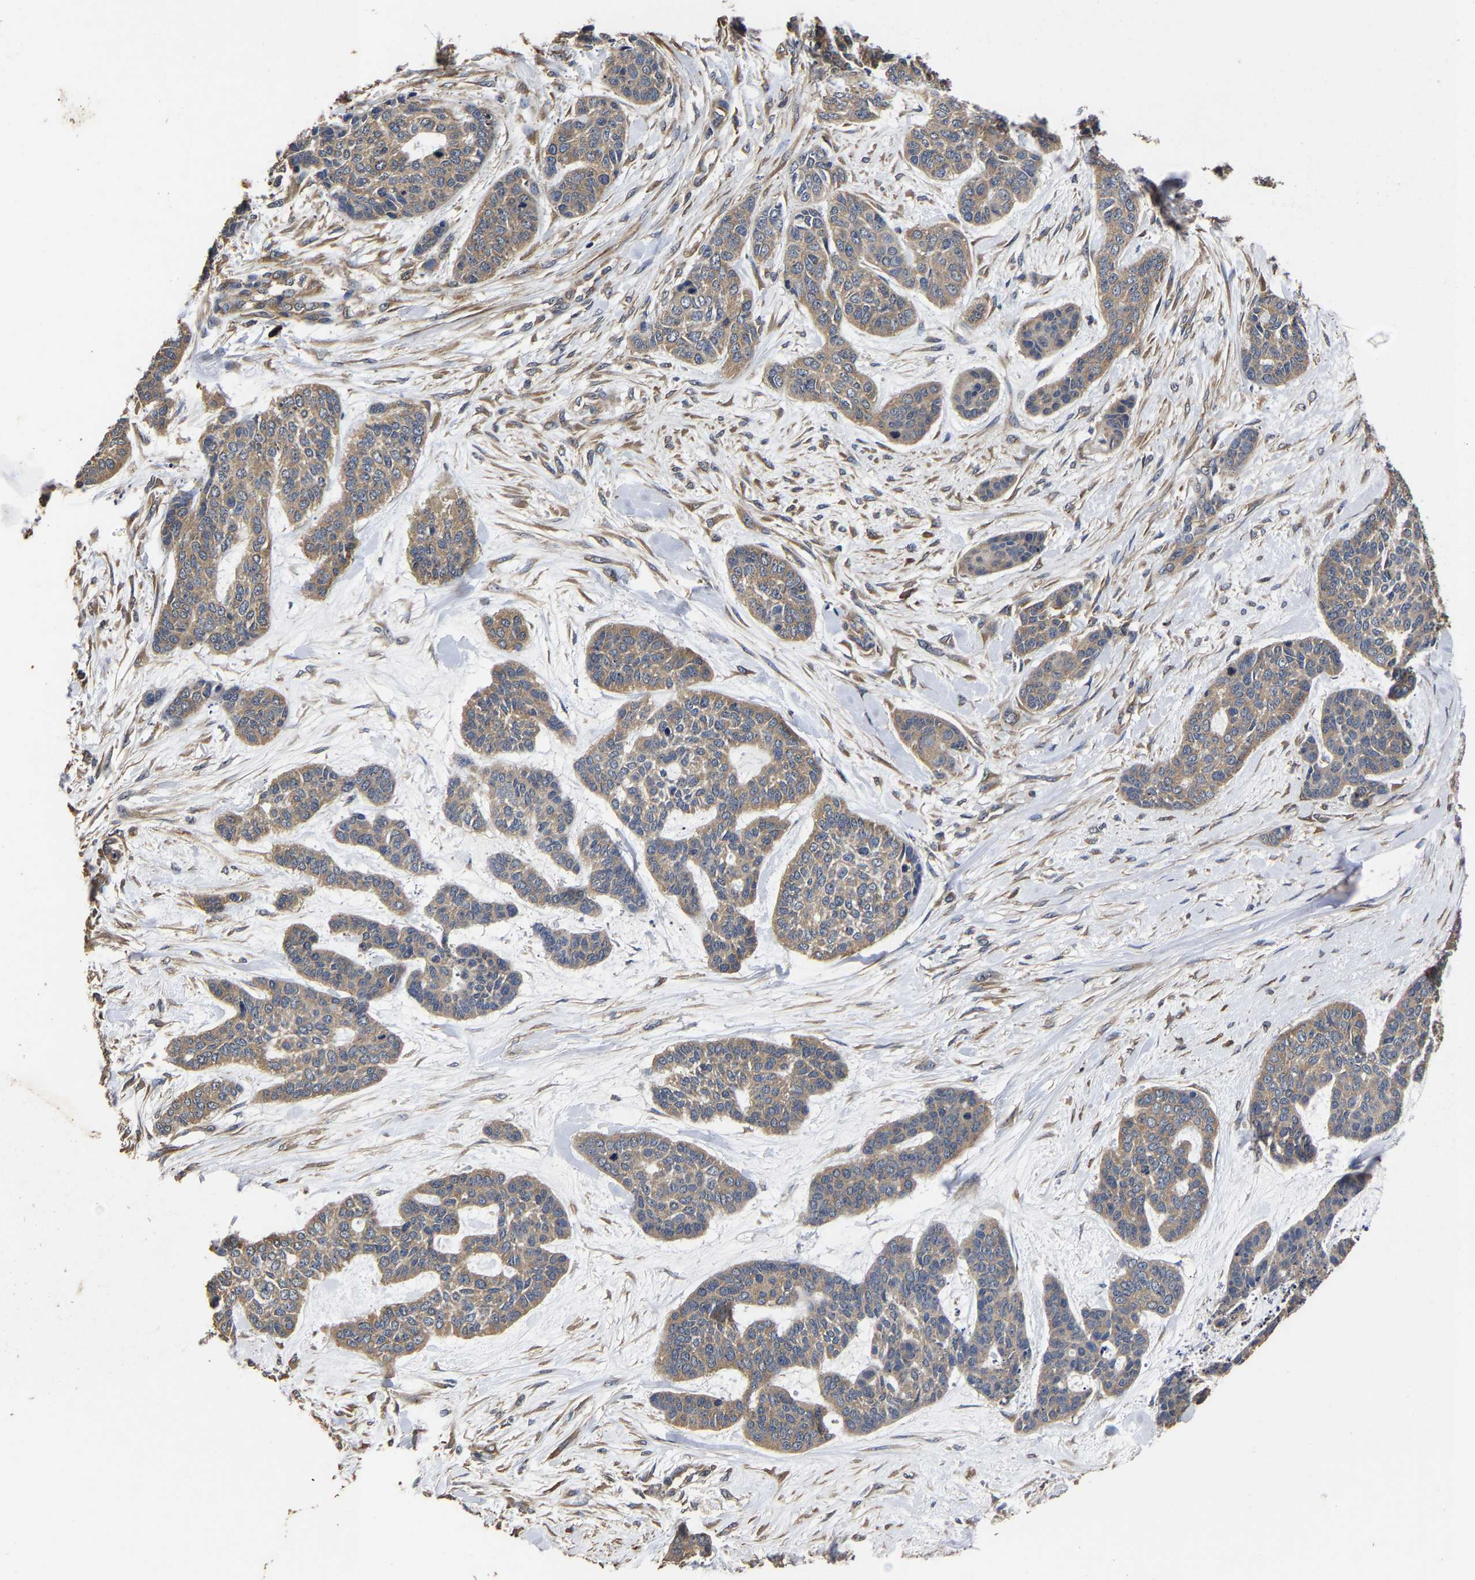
{"staining": {"intensity": "weak", "quantity": ">75%", "location": "cytoplasmic/membranous"}, "tissue": "skin cancer", "cell_type": "Tumor cells", "image_type": "cancer", "snomed": [{"axis": "morphology", "description": "Basal cell carcinoma"}, {"axis": "topography", "description": "Skin"}], "caption": "Tumor cells show weak cytoplasmic/membranous expression in approximately >75% of cells in skin cancer.", "gene": "ITCH", "patient": {"sex": "female", "age": 64}}